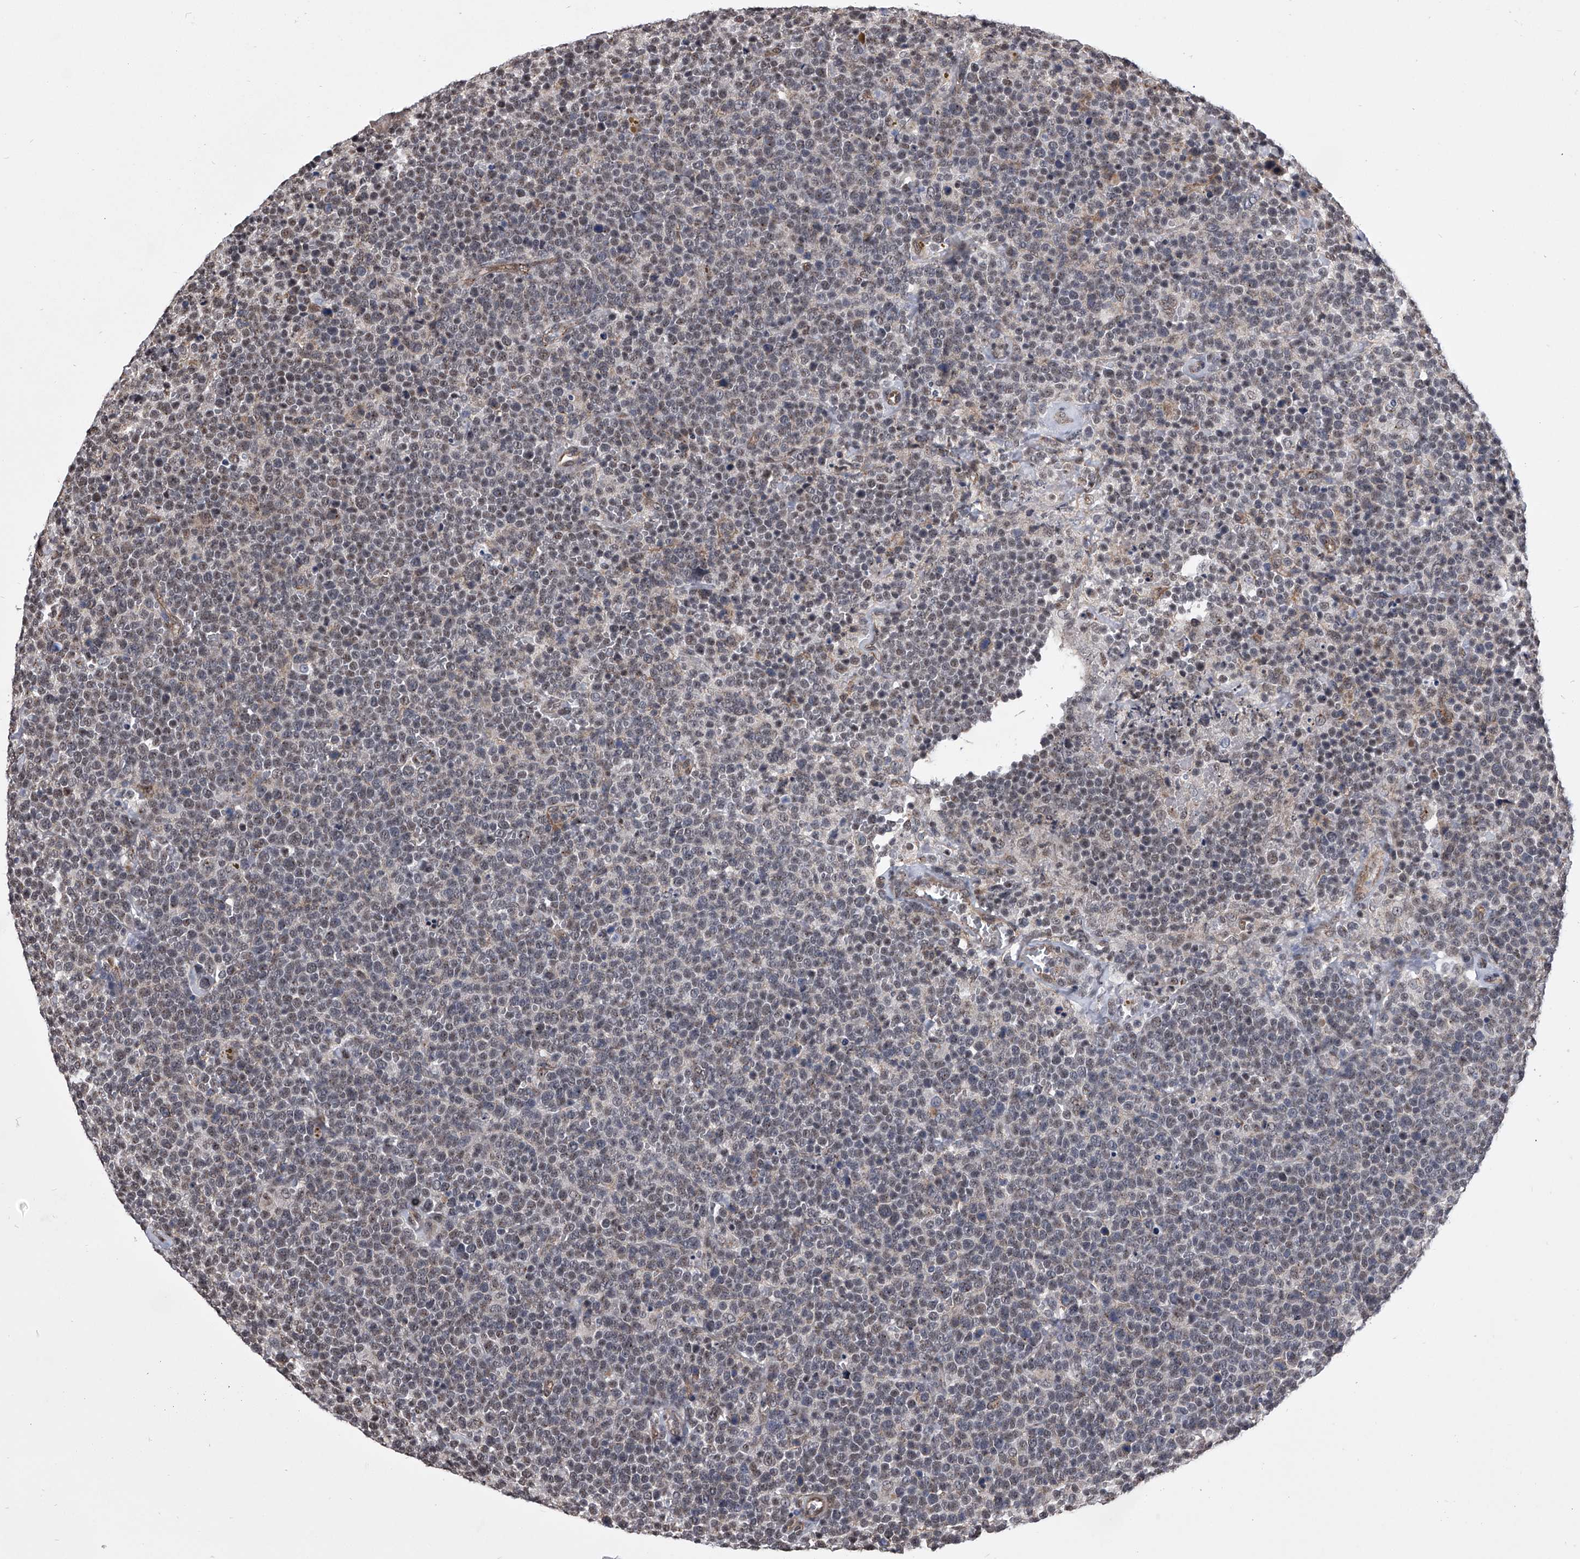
{"staining": {"intensity": "weak", "quantity": "<25%", "location": "nuclear"}, "tissue": "lymphoma", "cell_type": "Tumor cells", "image_type": "cancer", "snomed": [{"axis": "morphology", "description": "Malignant lymphoma, non-Hodgkin's type, High grade"}, {"axis": "topography", "description": "Lymph node"}], "caption": "Human malignant lymphoma, non-Hodgkin's type (high-grade) stained for a protein using immunohistochemistry demonstrates no positivity in tumor cells.", "gene": "ZNF76", "patient": {"sex": "male", "age": 61}}